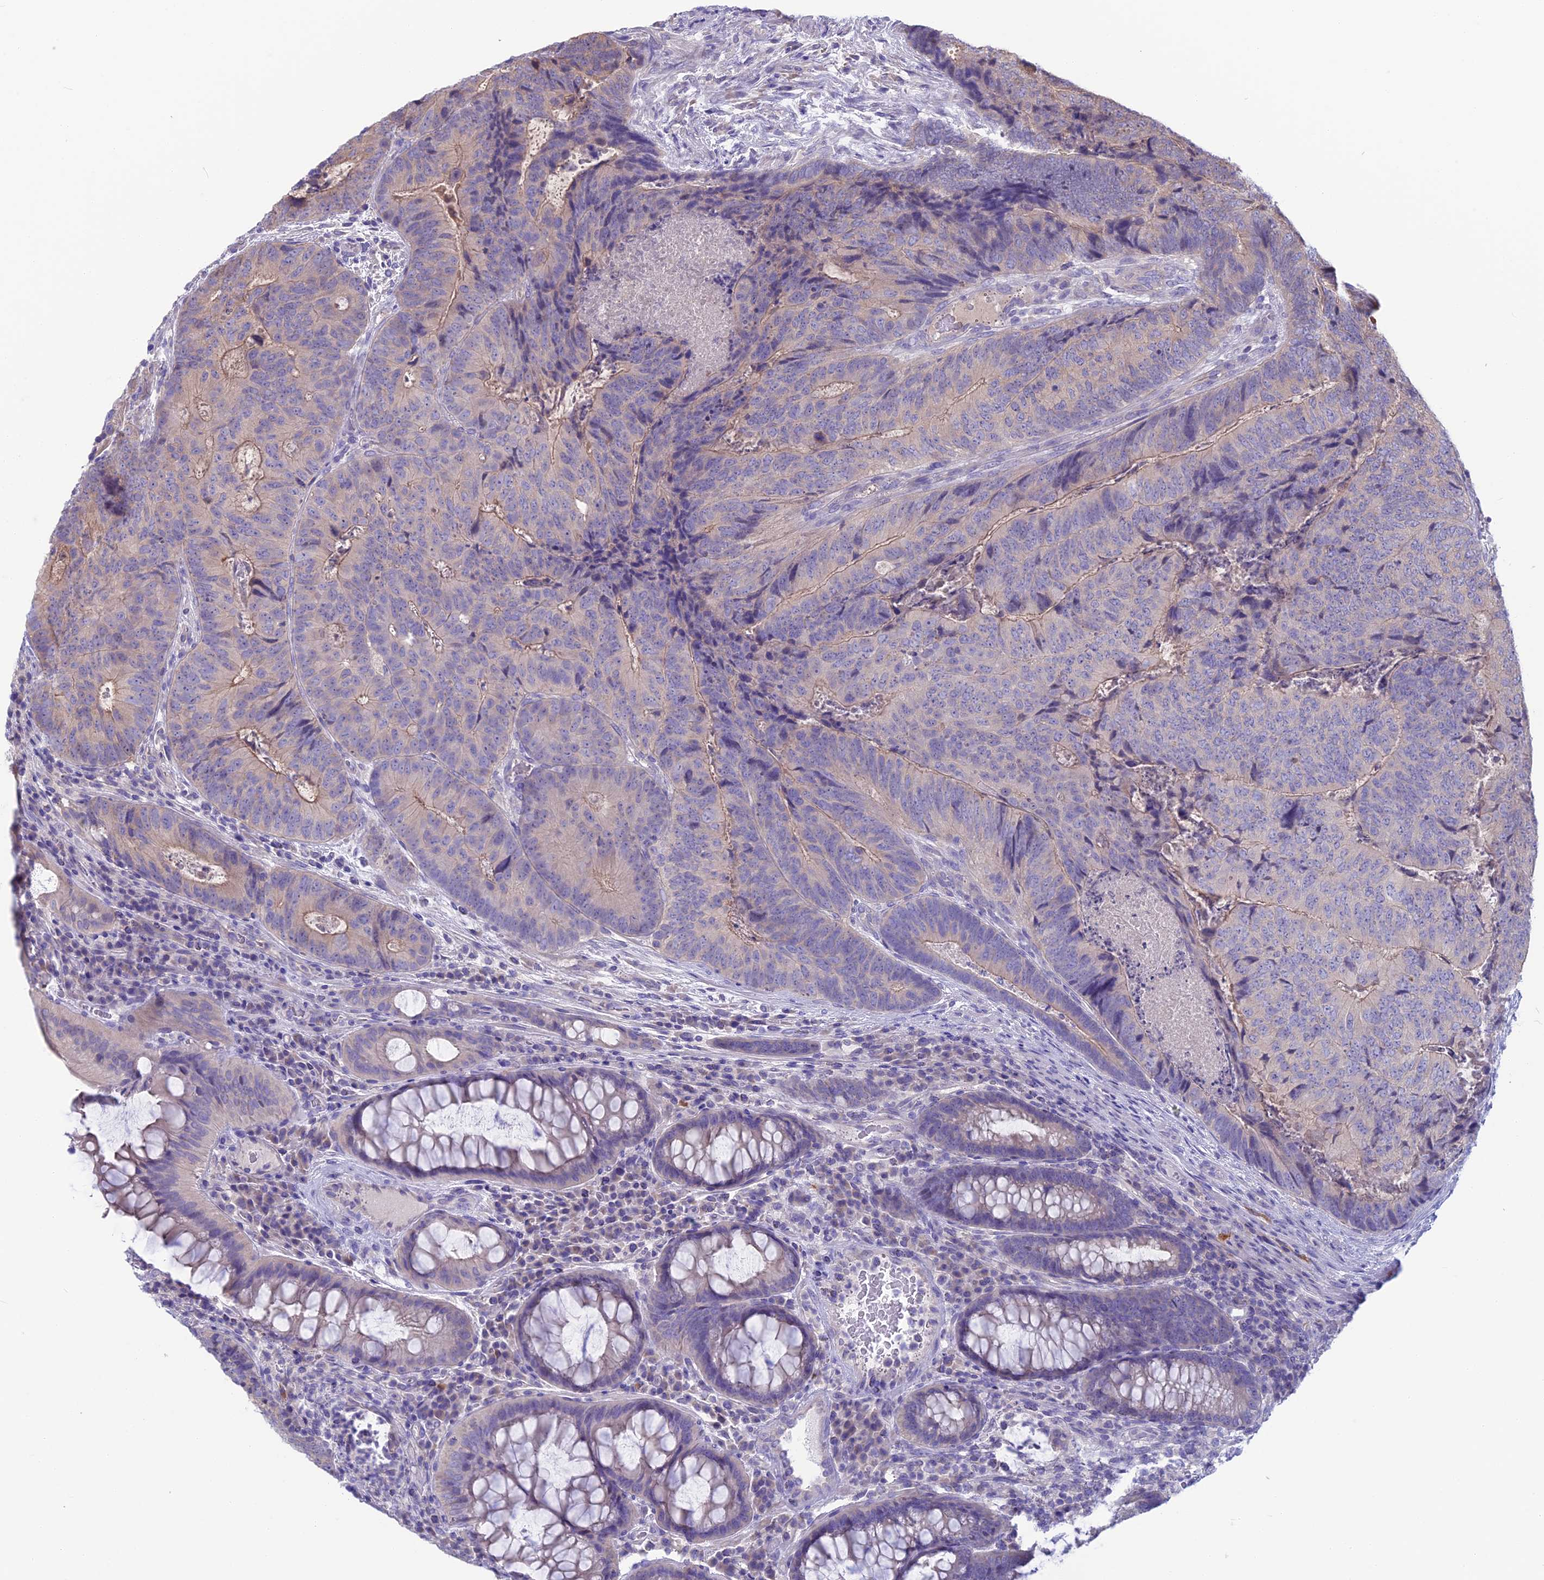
{"staining": {"intensity": "weak", "quantity": "<25%", "location": "cytoplasmic/membranous"}, "tissue": "colorectal cancer", "cell_type": "Tumor cells", "image_type": "cancer", "snomed": [{"axis": "morphology", "description": "Adenocarcinoma, NOS"}, {"axis": "topography", "description": "Colon"}], "caption": "There is no significant expression in tumor cells of colorectal cancer (adenocarcinoma). Brightfield microscopy of immunohistochemistry (IHC) stained with DAB (brown) and hematoxylin (blue), captured at high magnification.", "gene": "SNAP91", "patient": {"sex": "female", "age": 67}}